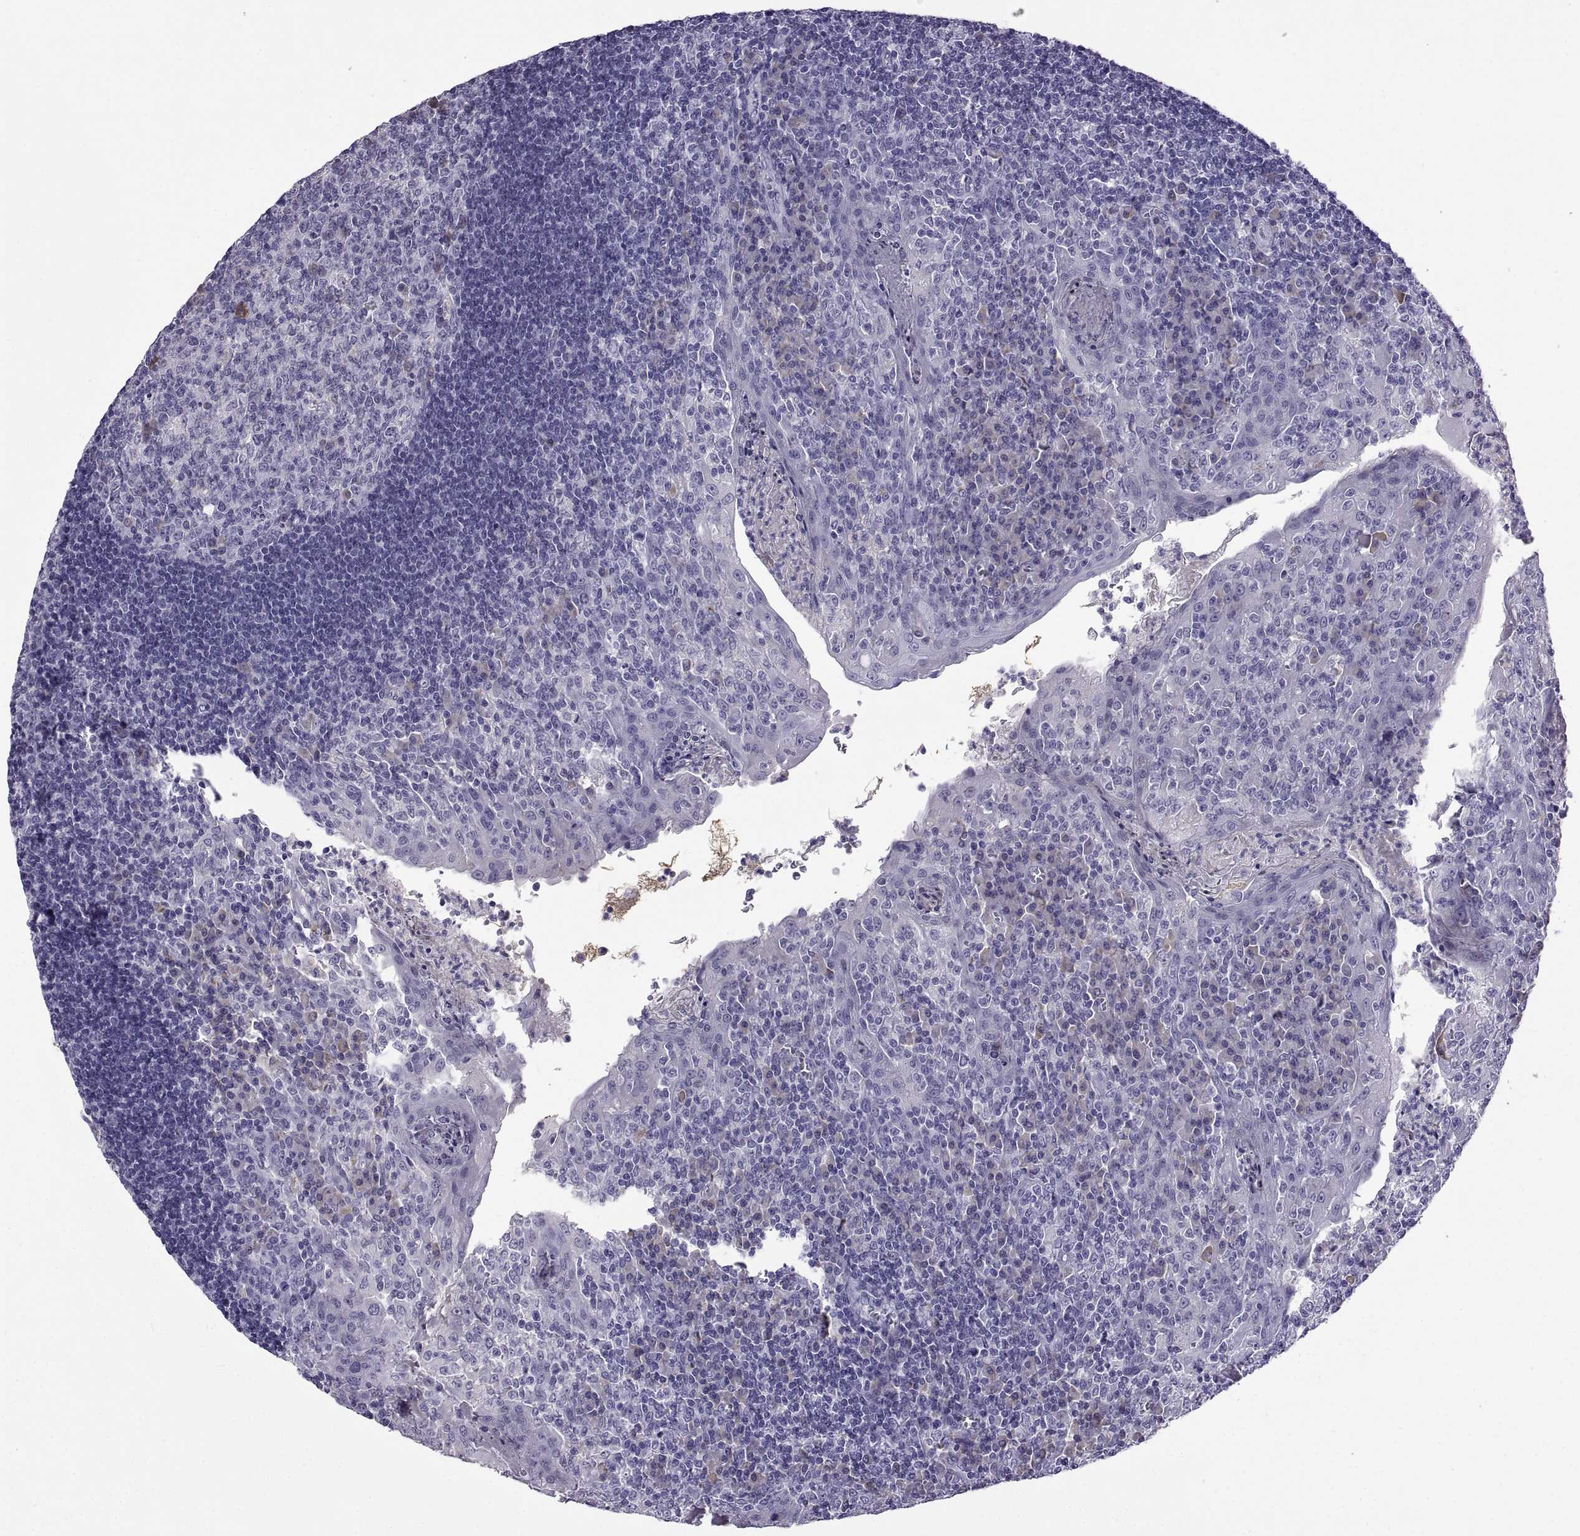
{"staining": {"intensity": "negative", "quantity": "none", "location": "none"}, "tissue": "tonsil", "cell_type": "Germinal center cells", "image_type": "normal", "snomed": [{"axis": "morphology", "description": "Normal tissue, NOS"}, {"axis": "topography", "description": "Tonsil"}], "caption": "Immunohistochemistry (IHC) of benign tonsil displays no staining in germinal center cells.", "gene": "MAGEB18", "patient": {"sex": "female", "age": 12}}